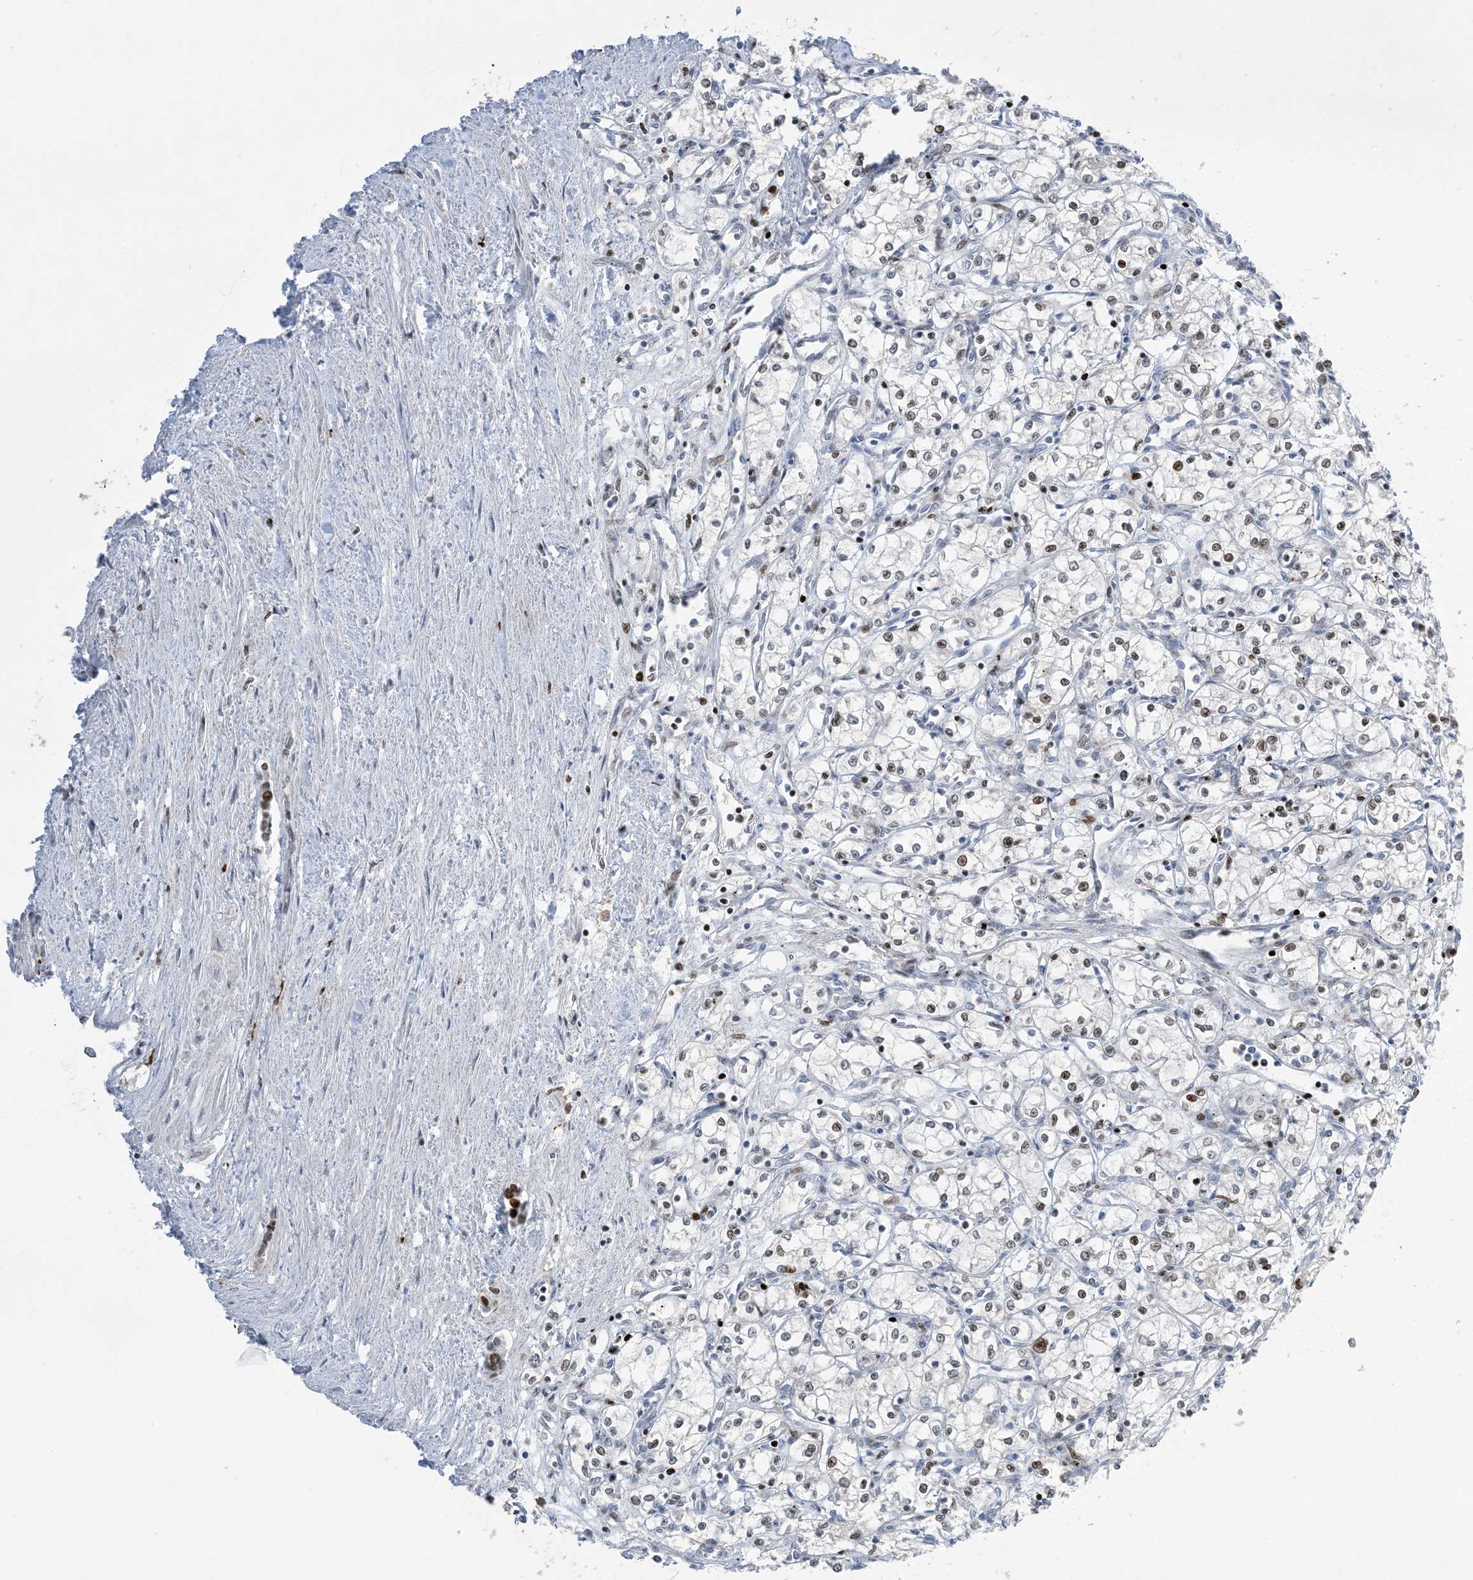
{"staining": {"intensity": "moderate", "quantity": "25%-75%", "location": "nuclear"}, "tissue": "renal cancer", "cell_type": "Tumor cells", "image_type": "cancer", "snomed": [{"axis": "morphology", "description": "Adenocarcinoma, NOS"}, {"axis": "topography", "description": "Kidney"}], "caption": "Protein staining of renal cancer tissue demonstrates moderate nuclear staining in about 25%-75% of tumor cells.", "gene": "SLC25A53", "patient": {"sex": "male", "age": 59}}